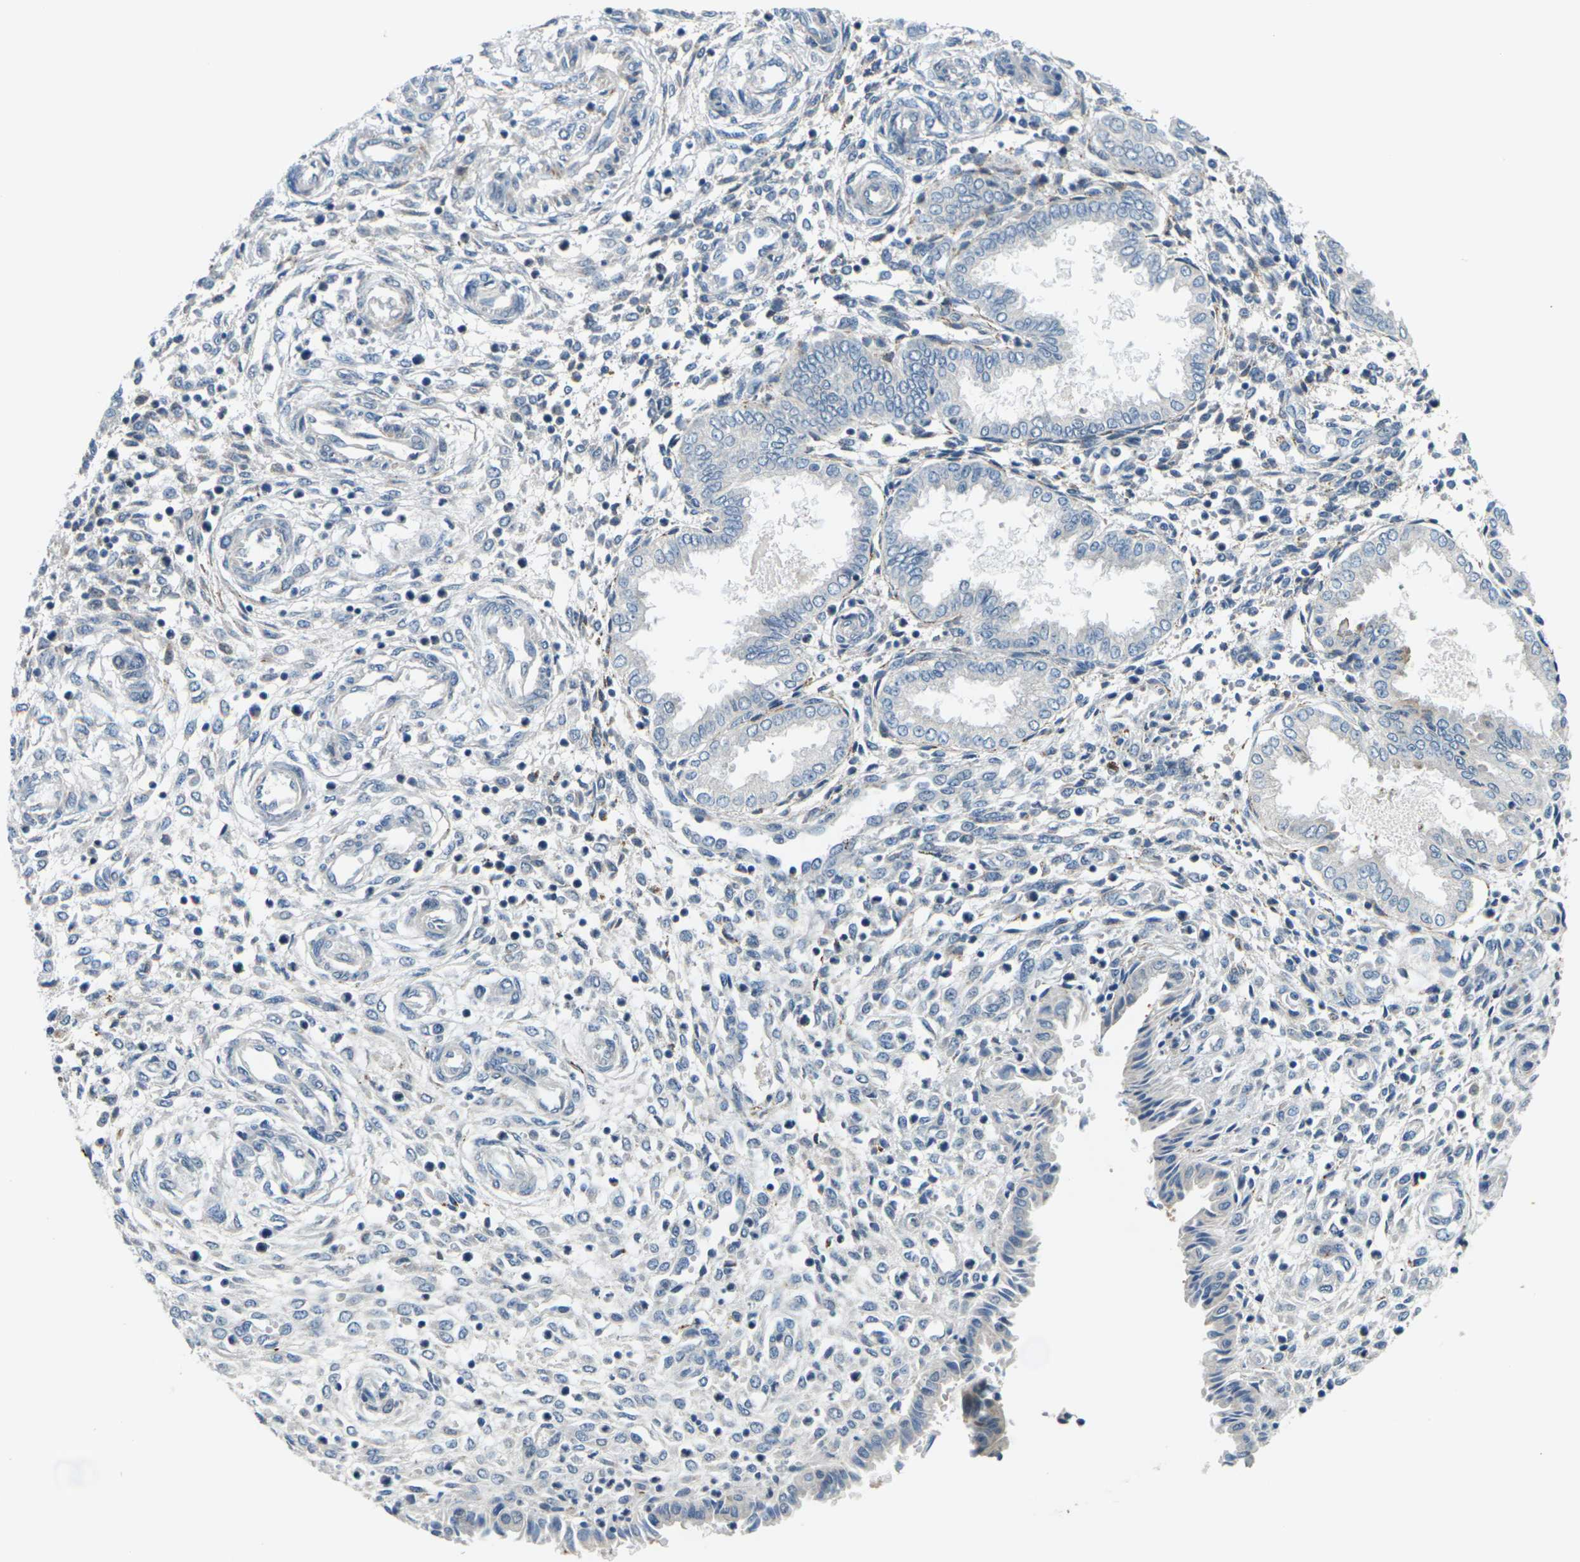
{"staining": {"intensity": "weak", "quantity": "<25%", "location": "cytoplasmic/membranous"}, "tissue": "endometrium", "cell_type": "Cells in endometrial stroma", "image_type": "normal", "snomed": [{"axis": "morphology", "description": "Normal tissue, NOS"}, {"axis": "topography", "description": "Endometrium"}], "caption": "Benign endometrium was stained to show a protein in brown. There is no significant staining in cells in endometrial stroma. (DAB (3,3'-diaminobenzidine) immunohistochemistry (IHC), high magnification).", "gene": "SLC13A3", "patient": {"sex": "female", "age": 33}}